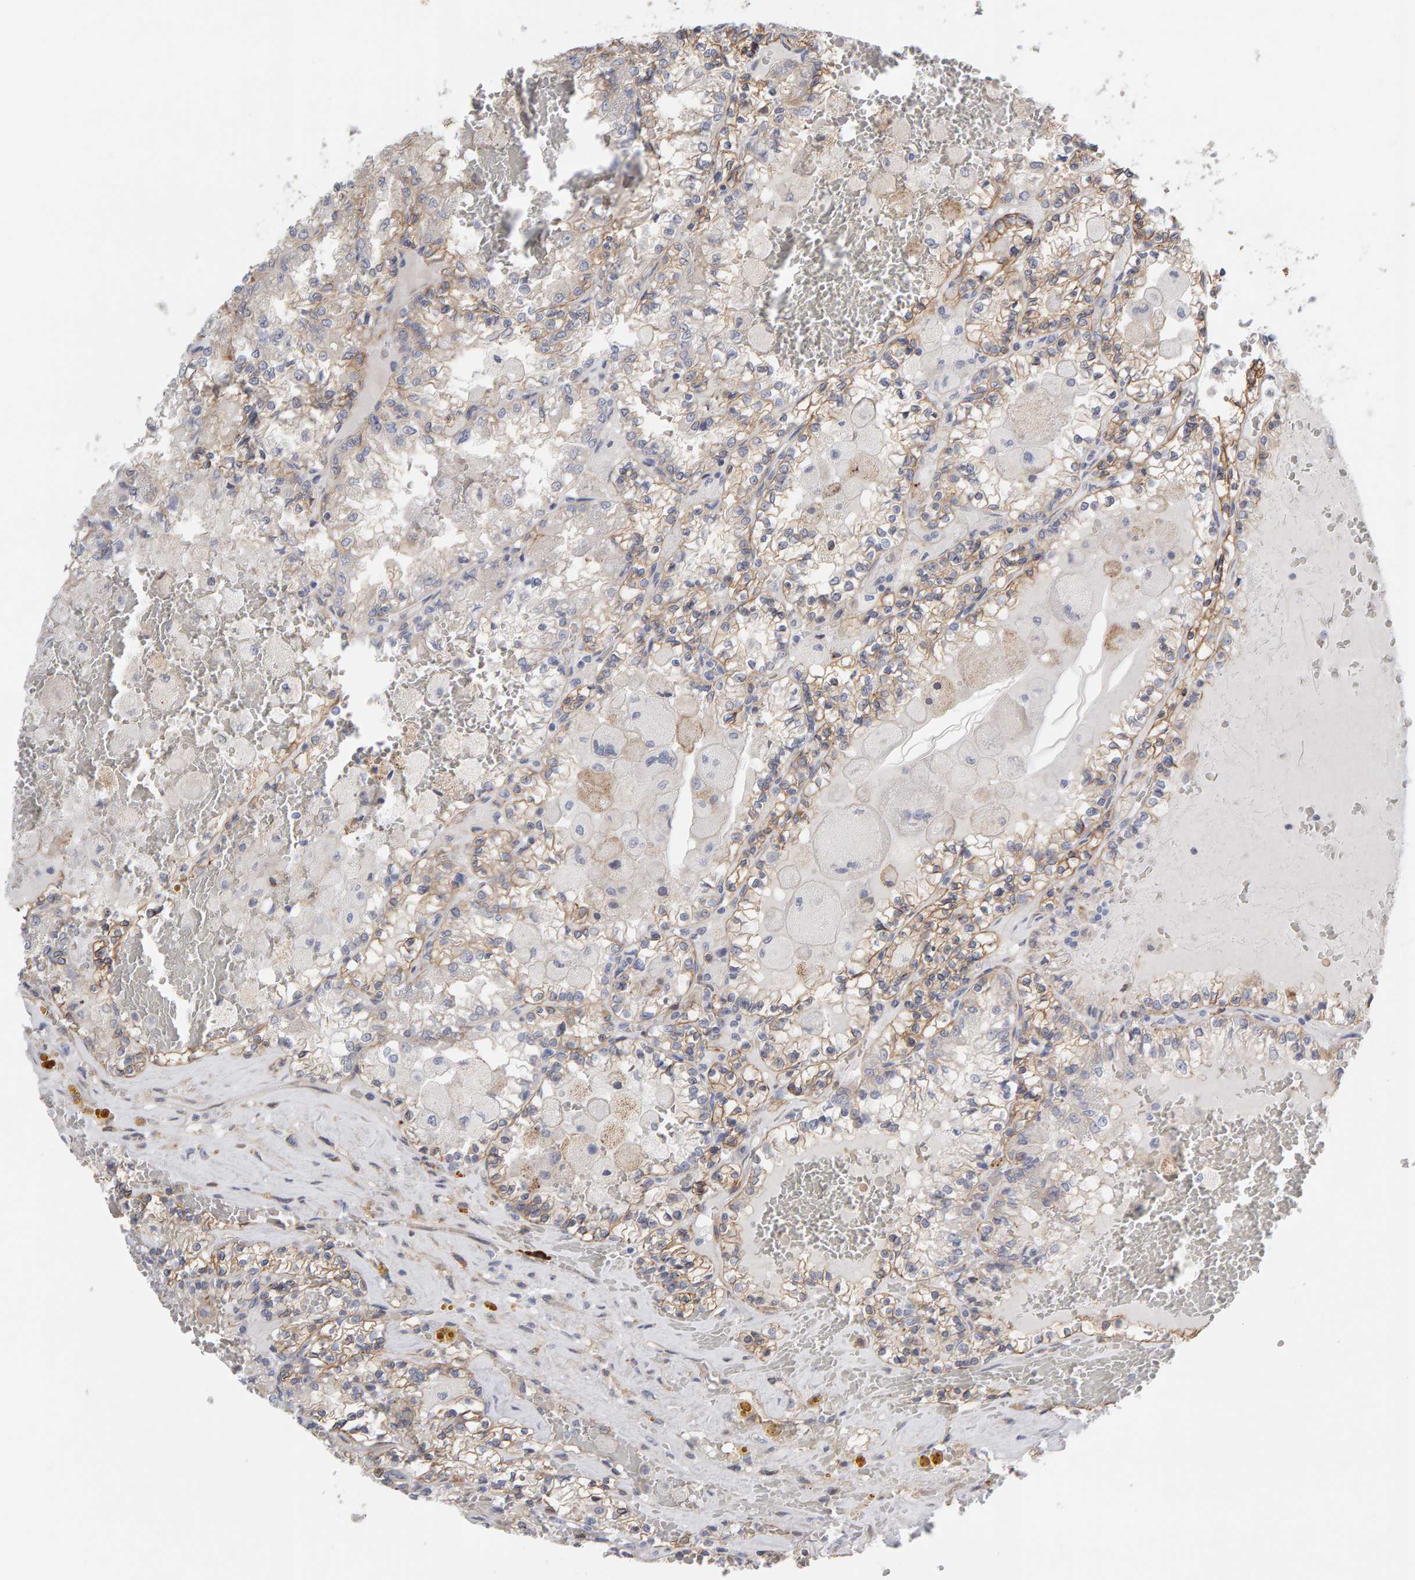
{"staining": {"intensity": "weak", "quantity": ">75%", "location": "cytoplasmic/membranous"}, "tissue": "renal cancer", "cell_type": "Tumor cells", "image_type": "cancer", "snomed": [{"axis": "morphology", "description": "Adenocarcinoma, NOS"}, {"axis": "topography", "description": "Kidney"}], "caption": "Renal adenocarcinoma stained for a protein (brown) demonstrates weak cytoplasmic/membranous positive staining in about >75% of tumor cells.", "gene": "ENGASE", "patient": {"sex": "female", "age": 56}}